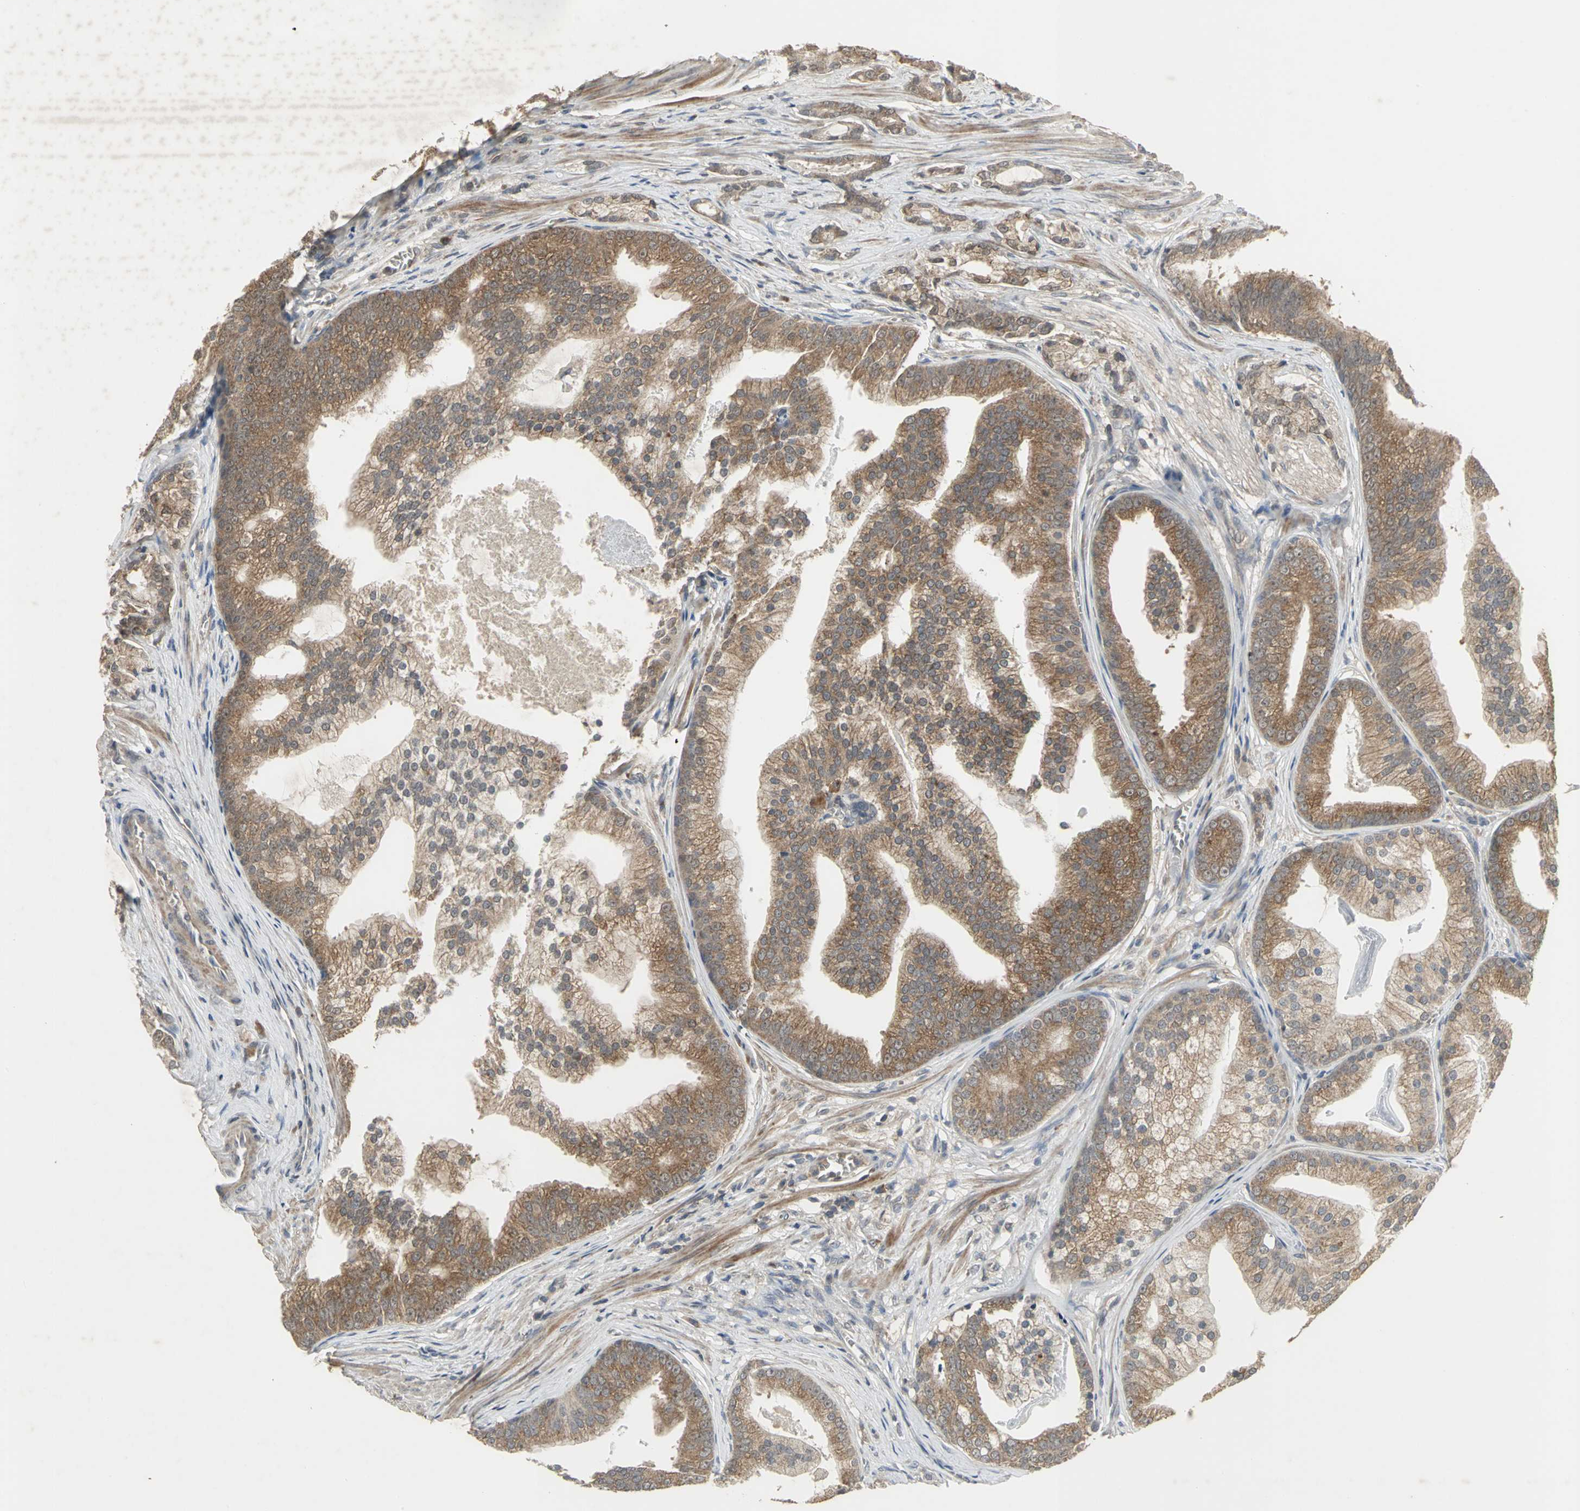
{"staining": {"intensity": "moderate", "quantity": ">75%", "location": "cytoplasmic/membranous"}, "tissue": "prostate cancer", "cell_type": "Tumor cells", "image_type": "cancer", "snomed": [{"axis": "morphology", "description": "Adenocarcinoma, Low grade"}, {"axis": "topography", "description": "Prostate"}], "caption": "Immunohistochemistry (IHC) photomicrograph of prostate low-grade adenocarcinoma stained for a protein (brown), which reveals medium levels of moderate cytoplasmic/membranous expression in about >75% of tumor cells.", "gene": "KEAP1", "patient": {"sex": "male", "age": 58}}